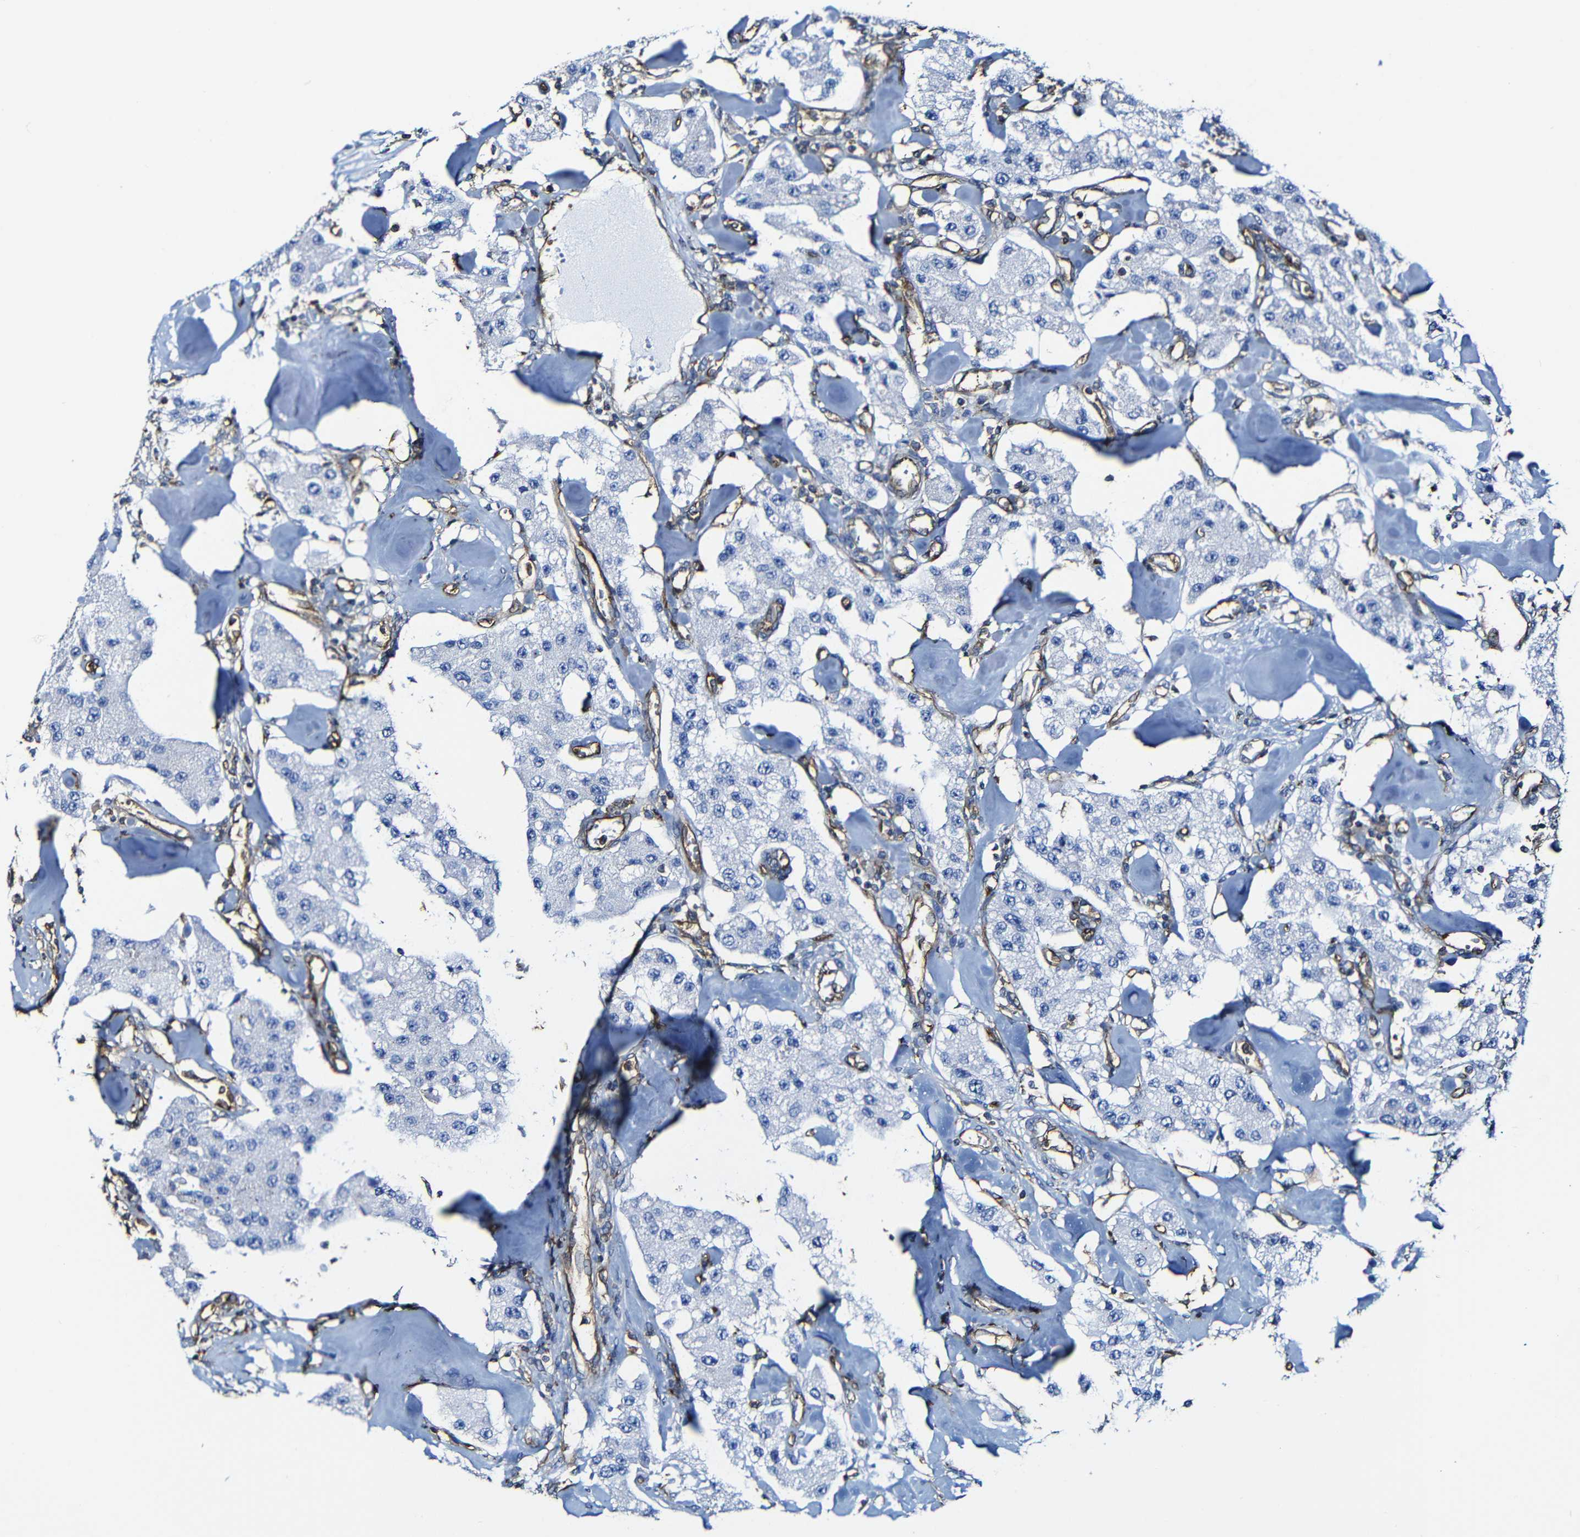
{"staining": {"intensity": "negative", "quantity": "none", "location": "none"}, "tissue": "carcinoid", "cell_type": "Tumor cells", "image_type": "cancer", "snomed": [{"axis": "morphology", "description": "Carcinoid, malignant, NOS"}, {"axis": "topography", "description": "Pancreas"}], "caption": "DAB (3,3'-diaminobenzidine) immunohistochemical staining of human carcinoid shows no significant staining in tumor cells. (Stains: DAB IHC with hematoxylin counter stain, Microscopy: brightfield microscopy at high magnification).", "gene": "MSN", "patient": {"sex": "male", "age": 41}}